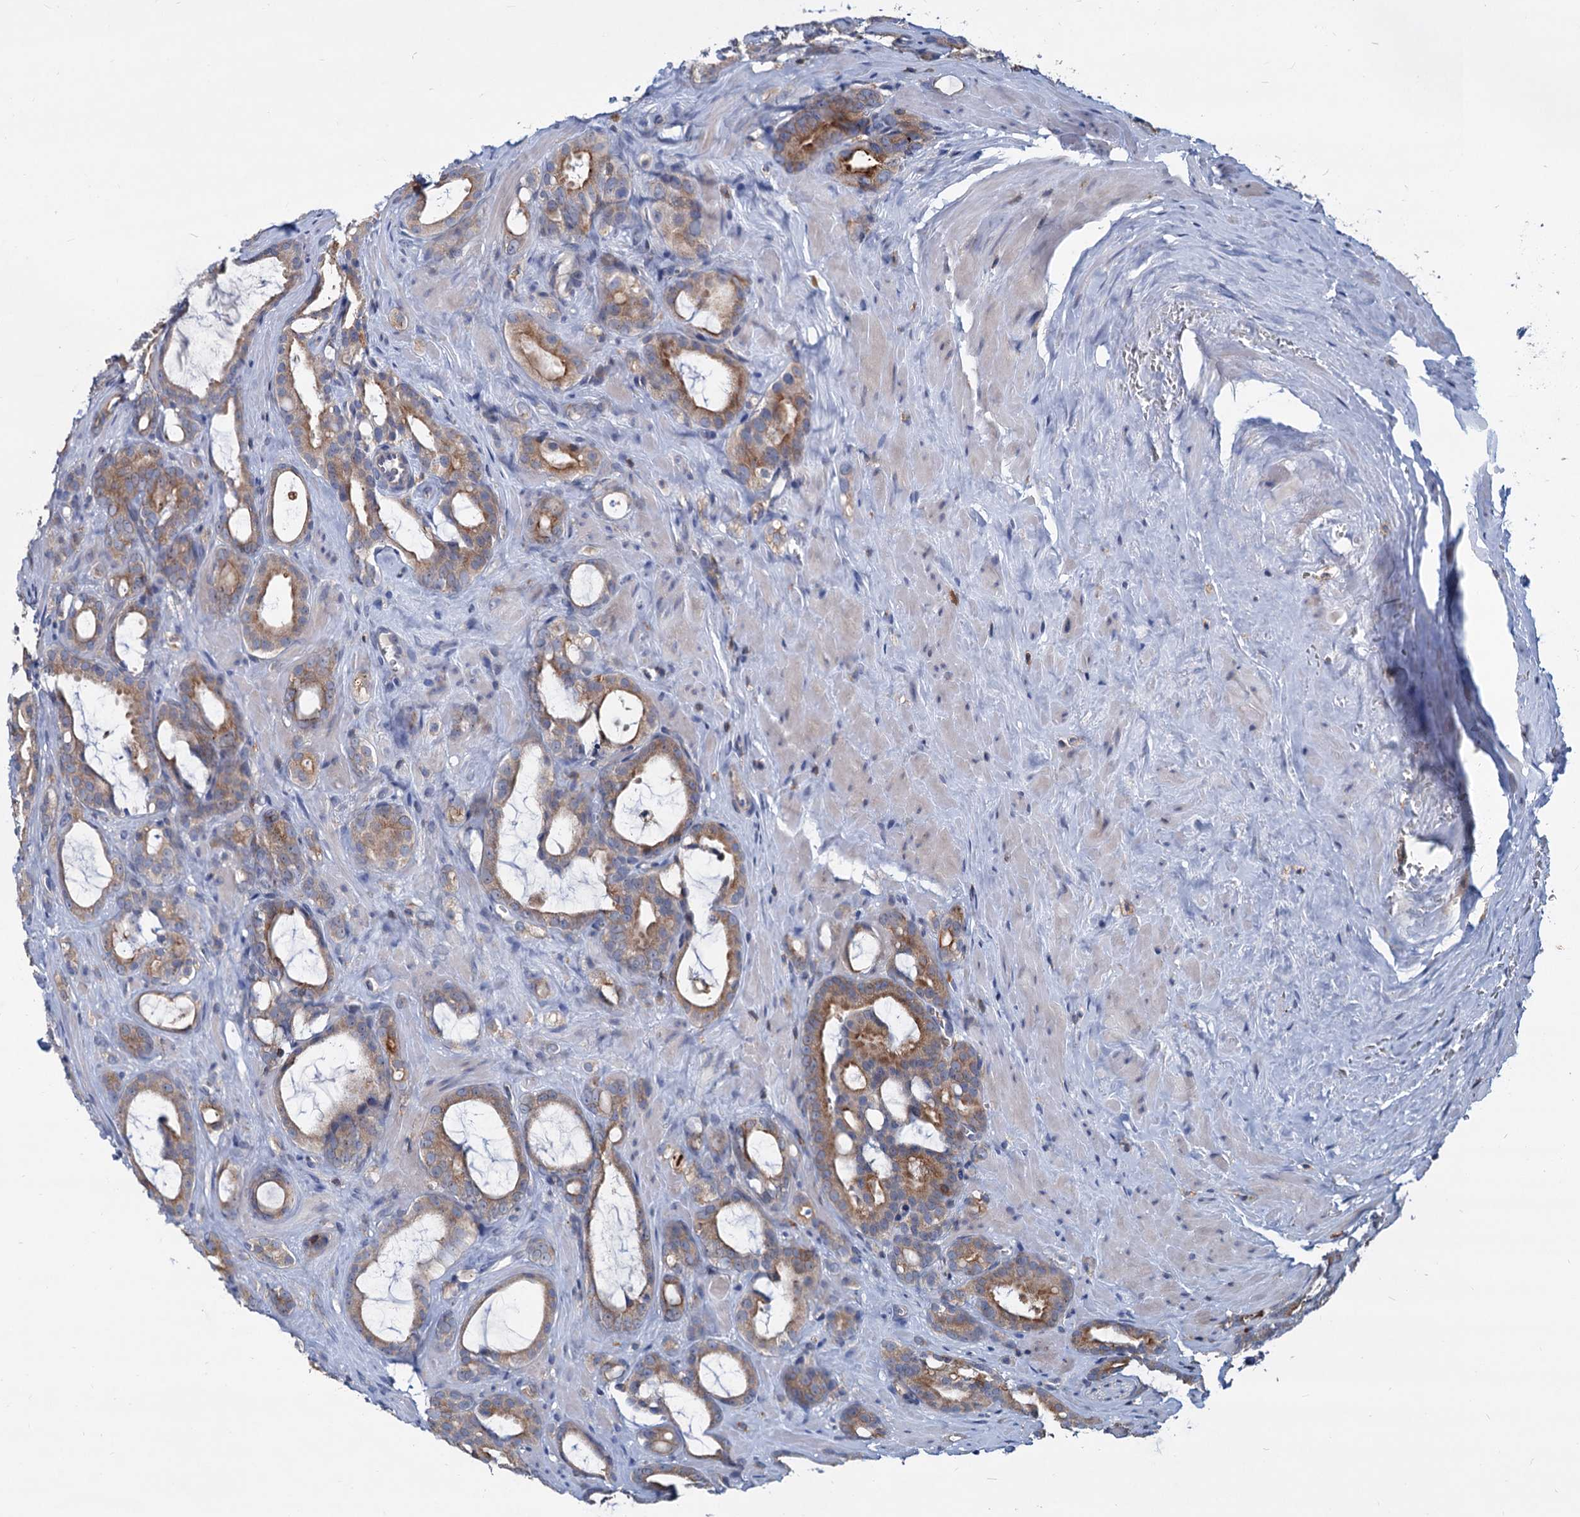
{"staining": {"intensity": "moderate", "quantity": "25%-75%", "location": "cytoplasmic/membranous"}, "tissue": "prostate cancer", "cell_type": "Tumor cells", "image_type": "cancer", "snomed": [{"axis": "morphology", "description": "Adenocarcinoma, High grade"}, {"axis": "topography", "description": "Prostate"}], "caption": "Brown immunohistochemical staining in prostate cancer exhibits moderate cytoplasmic/membranous positivity in approximately 25%-75% of tumor cells. (DAB (3,3'-diaminobenzidine) = brown stain, brightfield microscopy at high magnification).", "gene": "LRCH4", "patient": {"sex": "male", "age": 72}}